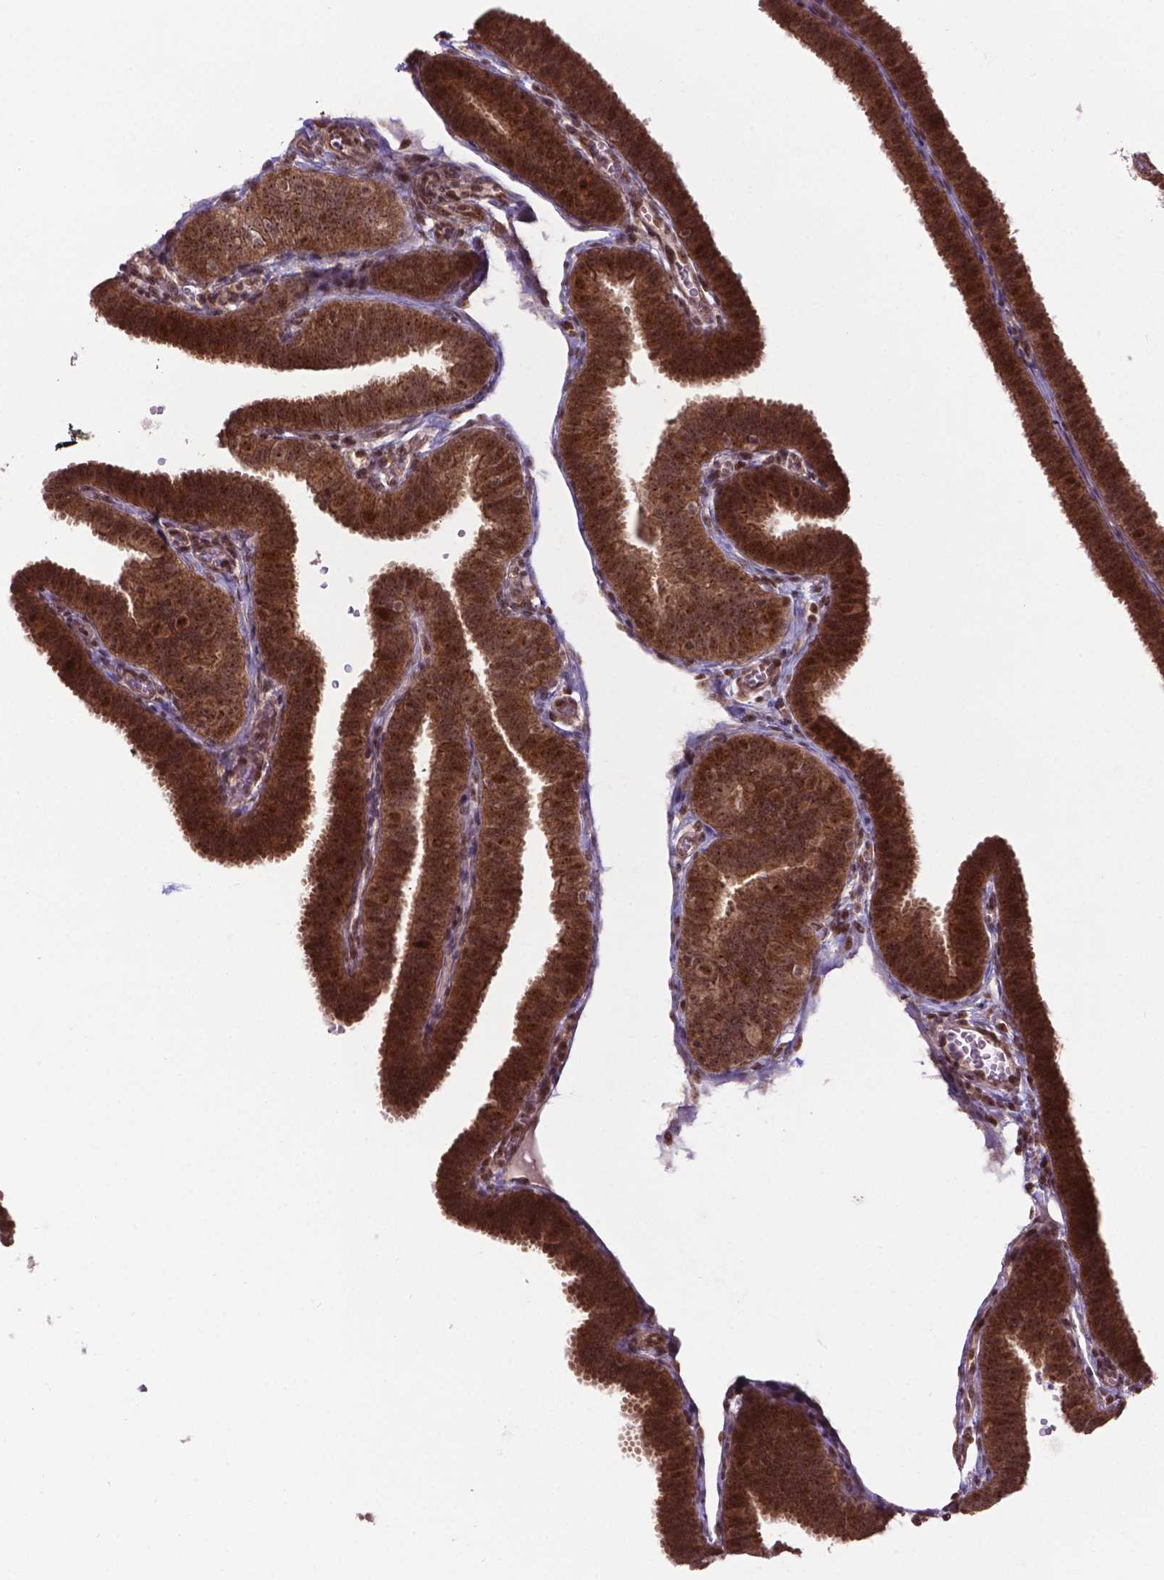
{"staining": {"intensity": "moderate", "quantity": ">75%", "location": "cytoplasmic/membranous,nuclear"}, "tissue": "fallopian tube", "cell_type": "Glandular cells", "image_type": "normal", "snomed": [{"axis": "morphology", "description": "Normal tissue, NOS"}, {"axis": "topography", "description": "Fallopian tube"}], "caption": "Immunohistochemistry (IHC) (DAB (3,3'-diaminobenzidine)) staining of normal fallopian tube demonstrates moderate cytoplasmic/membranous,nuclear protein expression in approximately >75% of glandular cells.", "gene": "CSNK2A1", "patient": {"sex": "female", "age": 25}}